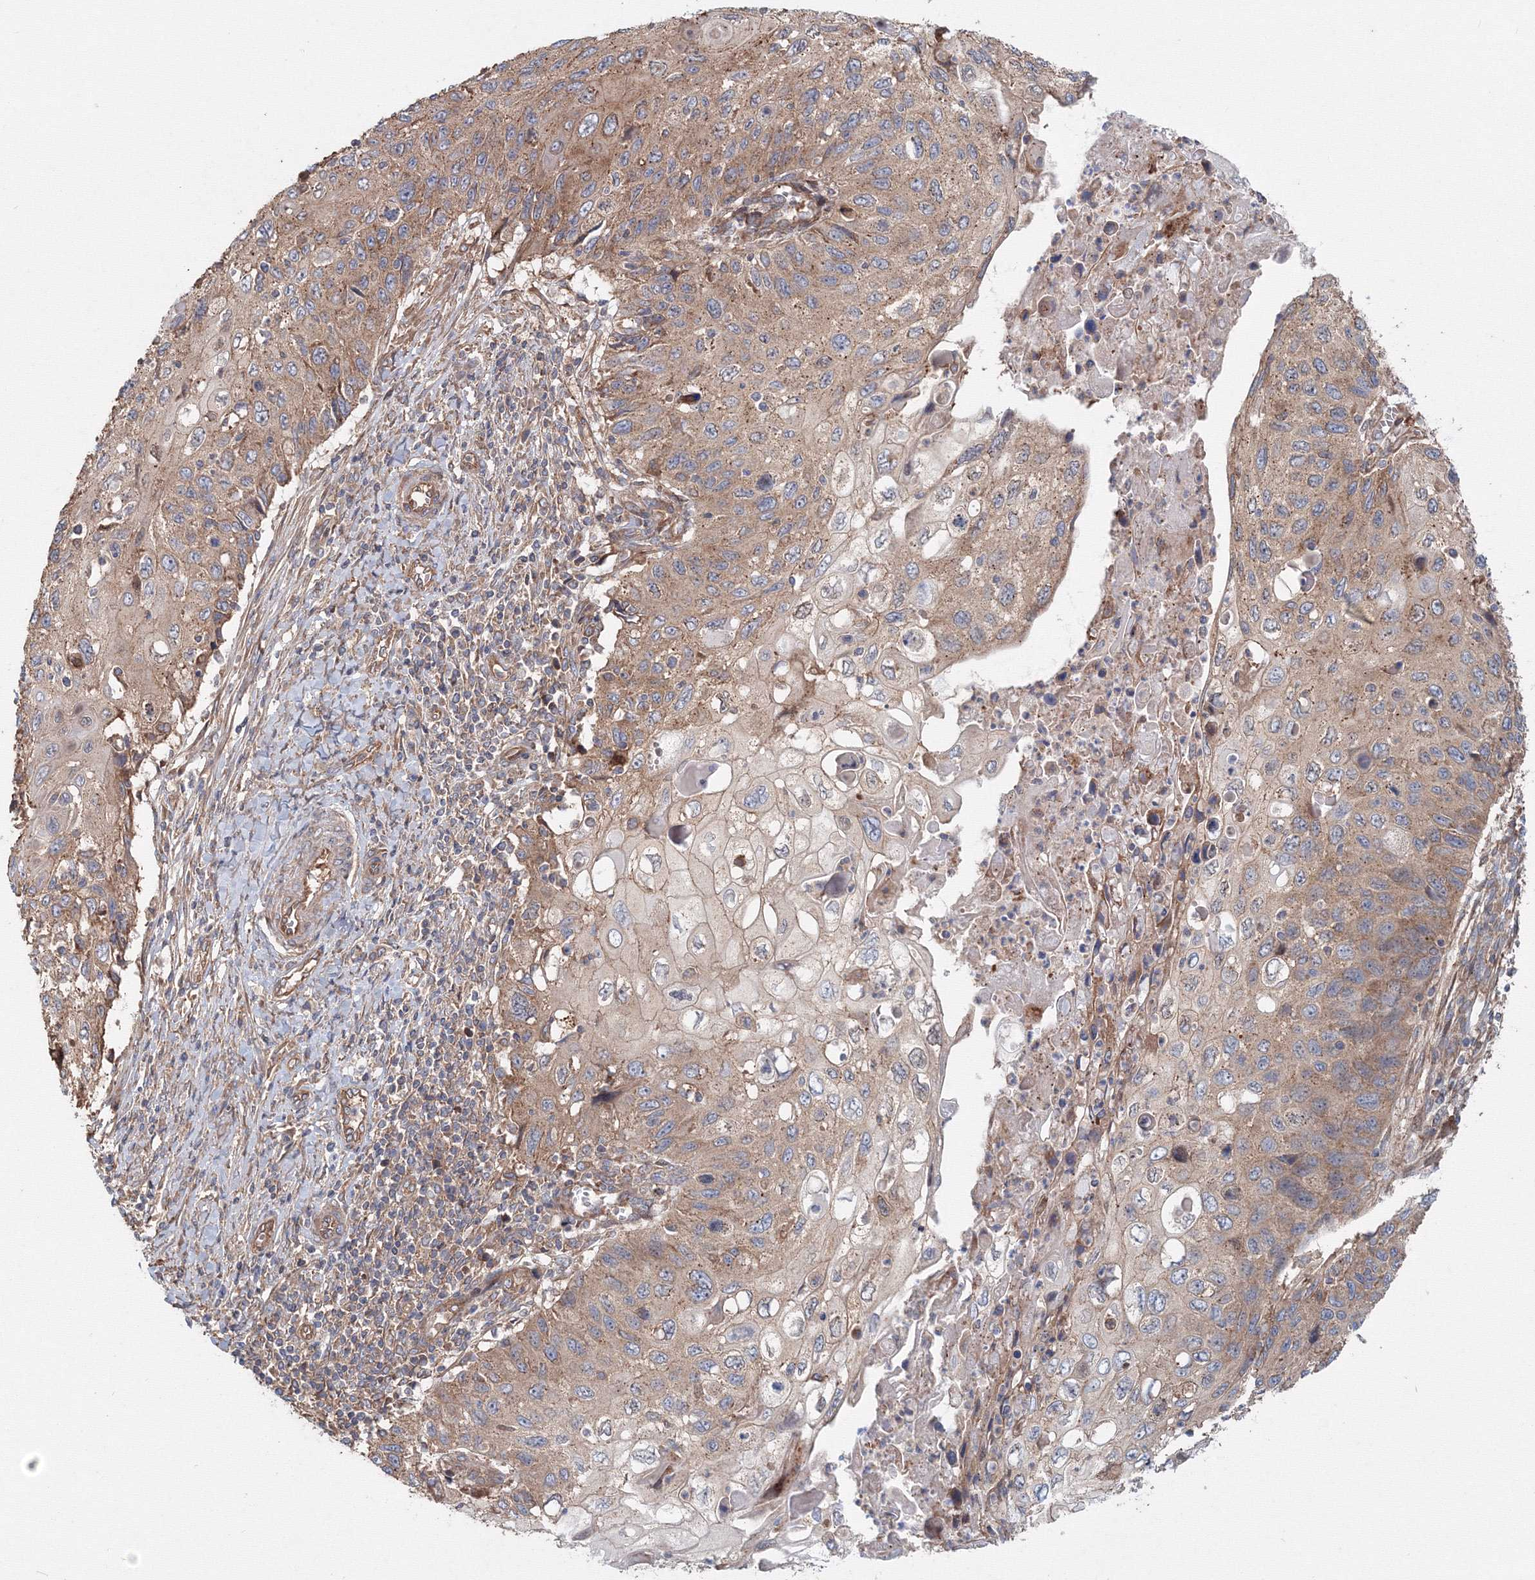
{"staining": {"intensity": "weak", "quantity": ">75%", "location": "cytoplasmic/membranous"}, "tissue": "cervical cancer", "cell_type": "Tumor cells", "image_type": "cancer", "snomed": [{"axis": "morphology", "description": "Squamous cell carcinoma, NOS"}, {"axis": "topography", "description": "Cervix"}], "caption": "The image shows immunohistochemical staining of squamous cell carcinoma (cervical). There is weak cytoplasmic/membranous staining is identified in about >75% of tumor cells. Using DAB (3,3'-diaminobenzidine) (brown) and hematoxylin (blue) stains, captured at high magnification using brightfield microscopy.", "gene": "EXOC1", "patient": {"sex": "female", "age": 70}}